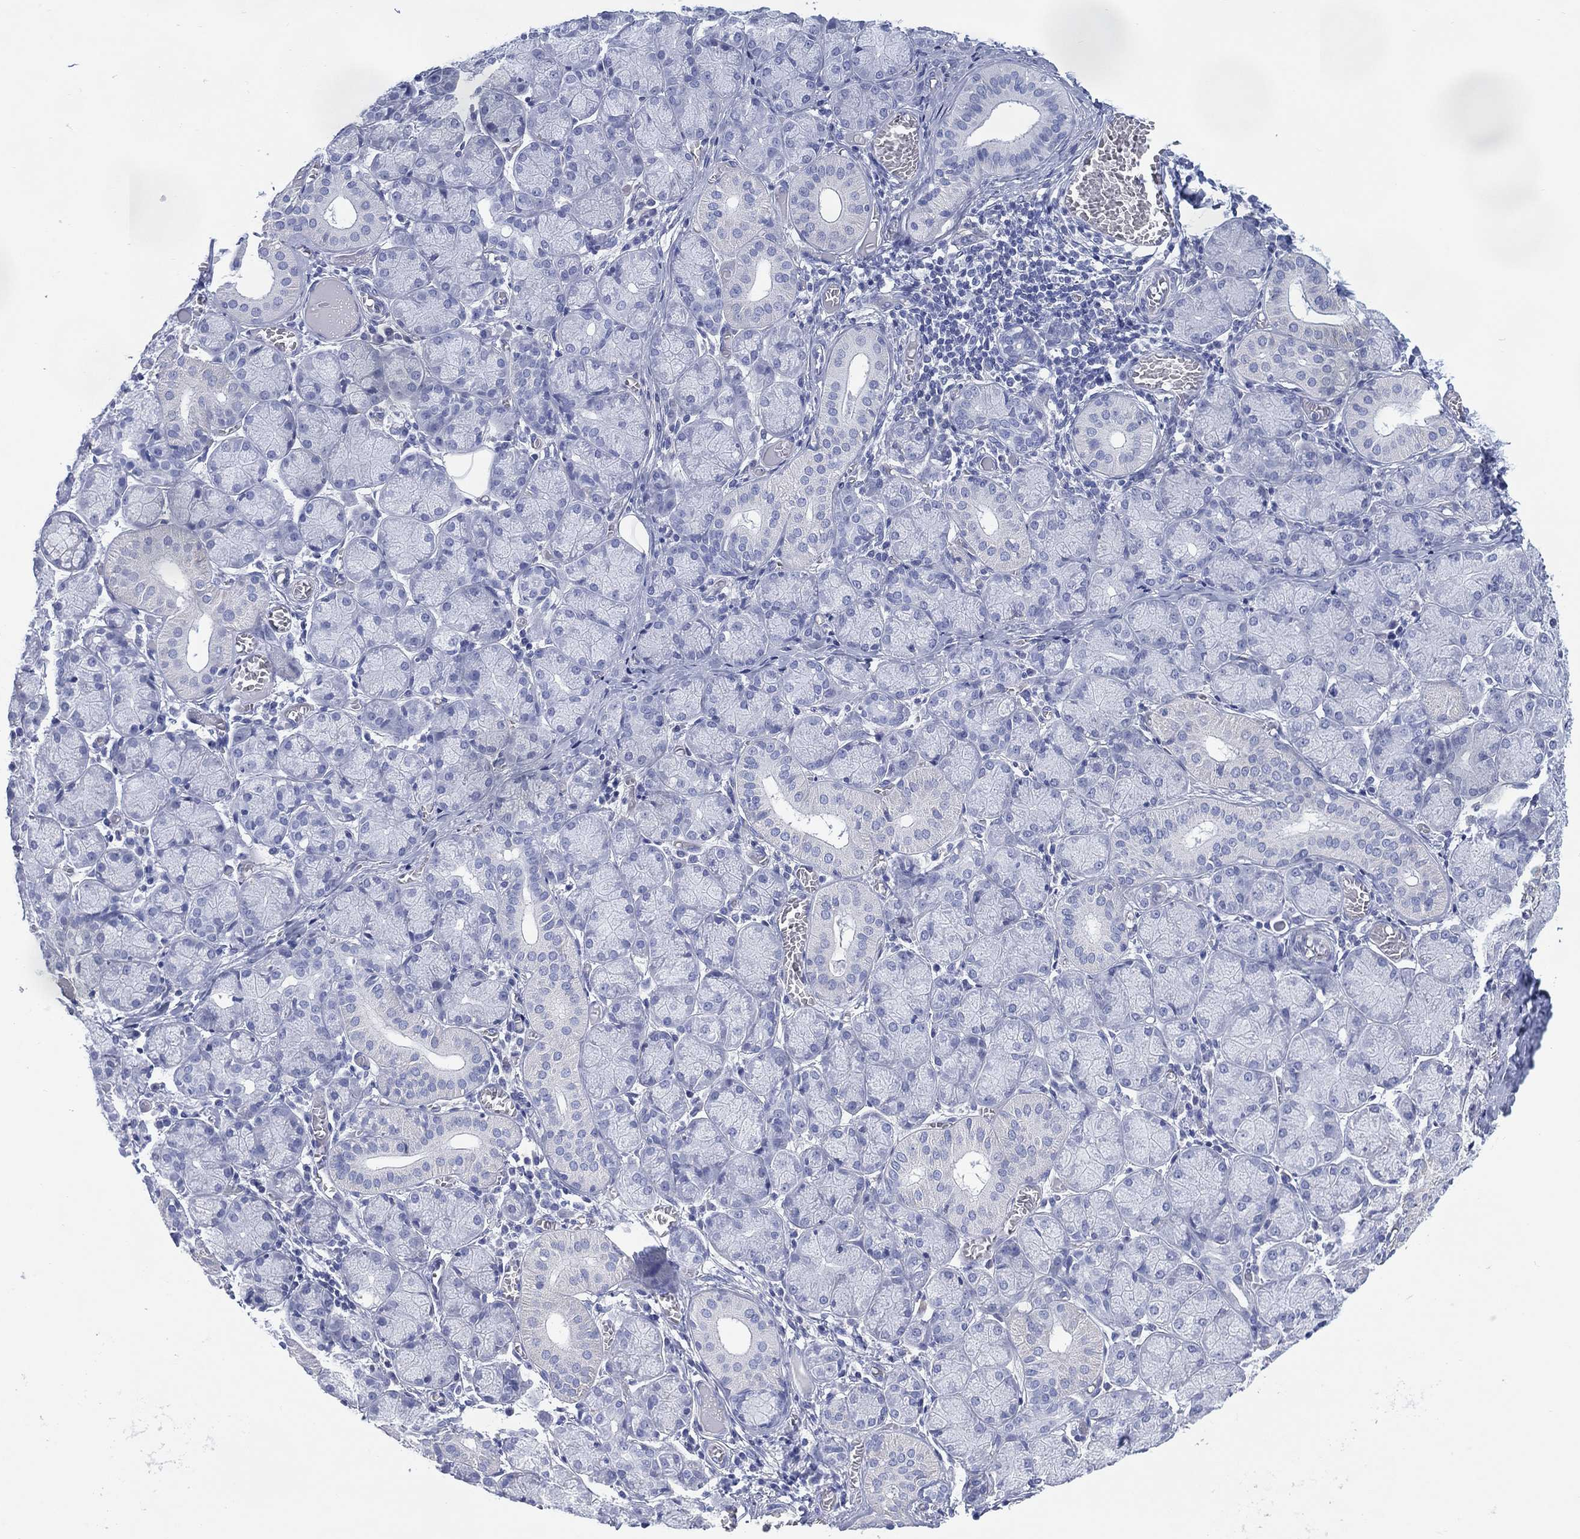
{"staining": {"intensity": "negative", "quantity": "none", "location": "none"}, "tissue": "salivary gland", "cell_type": "Glandular cells", "image_type": "normal", "snomed": [{"axis": "morphology", "description": "Normal tissue, NOS"}, {"axis": "topography", "description": "Salivary gland"}, {"axis": "topography", "description": "Peripheral nerve tissue"}], "caption": "The immunohistochemistry (IHC) photomicrograph has no significant staining in glandular cells of salivary gland. (DAB immunohistochemistry (IHC) with hematoxylin counter stain).", "gene": "DDI1", "patient": {"sex": "female", "age": 24}}